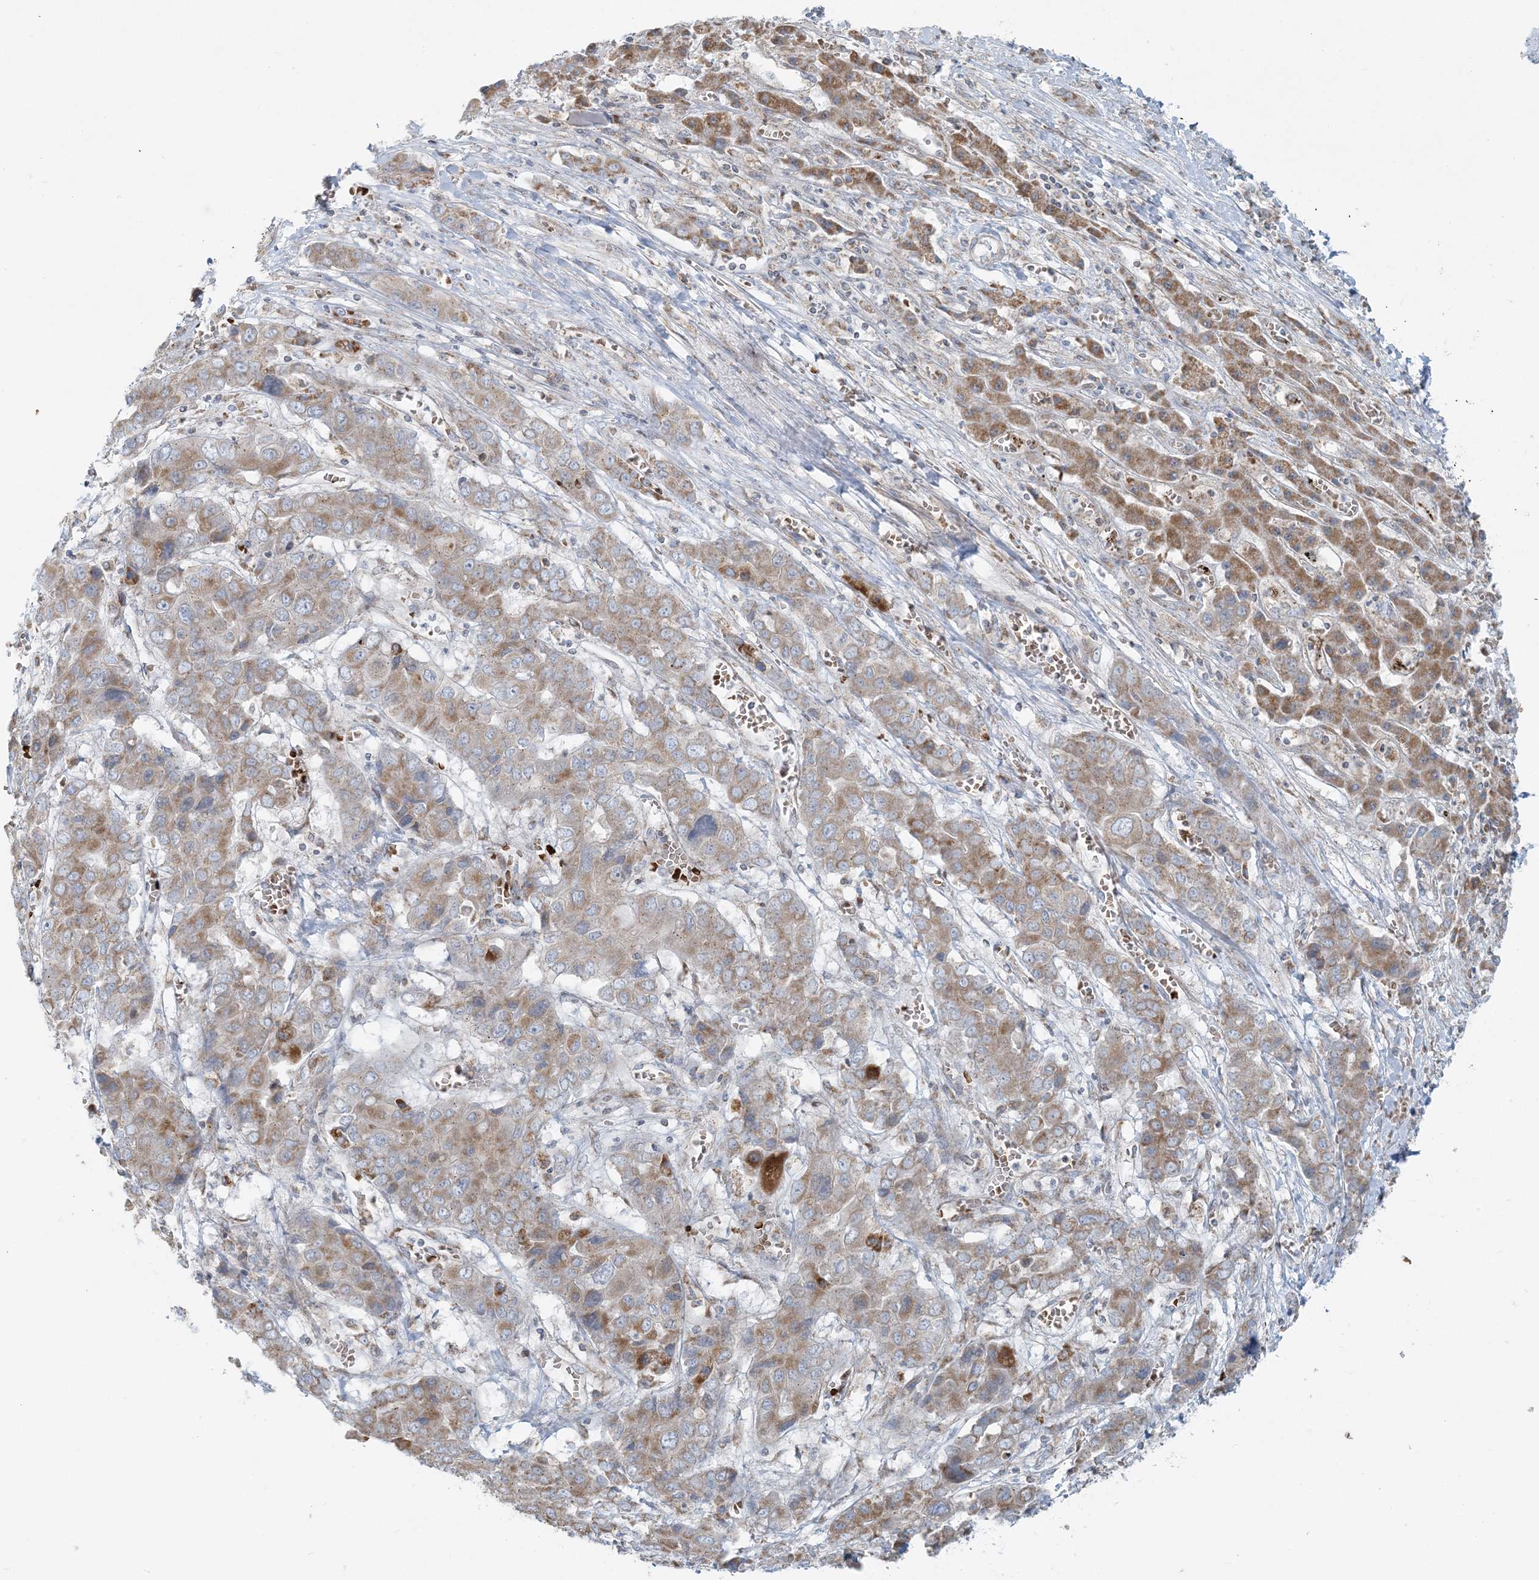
{"staining": {"intensity": "weak", "quantity": ">75%", "location": "cytoplasmic/membranous"}, "tissue": "liver cancer", "cell_type": "Tumor cells", "image_type": "cancer", "snomed": [{"axis": "morphology", "description": "Cholangiocarcinoma"}, {"axis": "topography", "description": "Liver"}], "caption": "Brown immunohistochemical staining in liver cholangiocarcinoma displays weak cytoplasmic/membranous expression in approximately >75% of tumor cells.", "gene": "PIK3R4", "patient": {"sex": "male", "age": 67}}